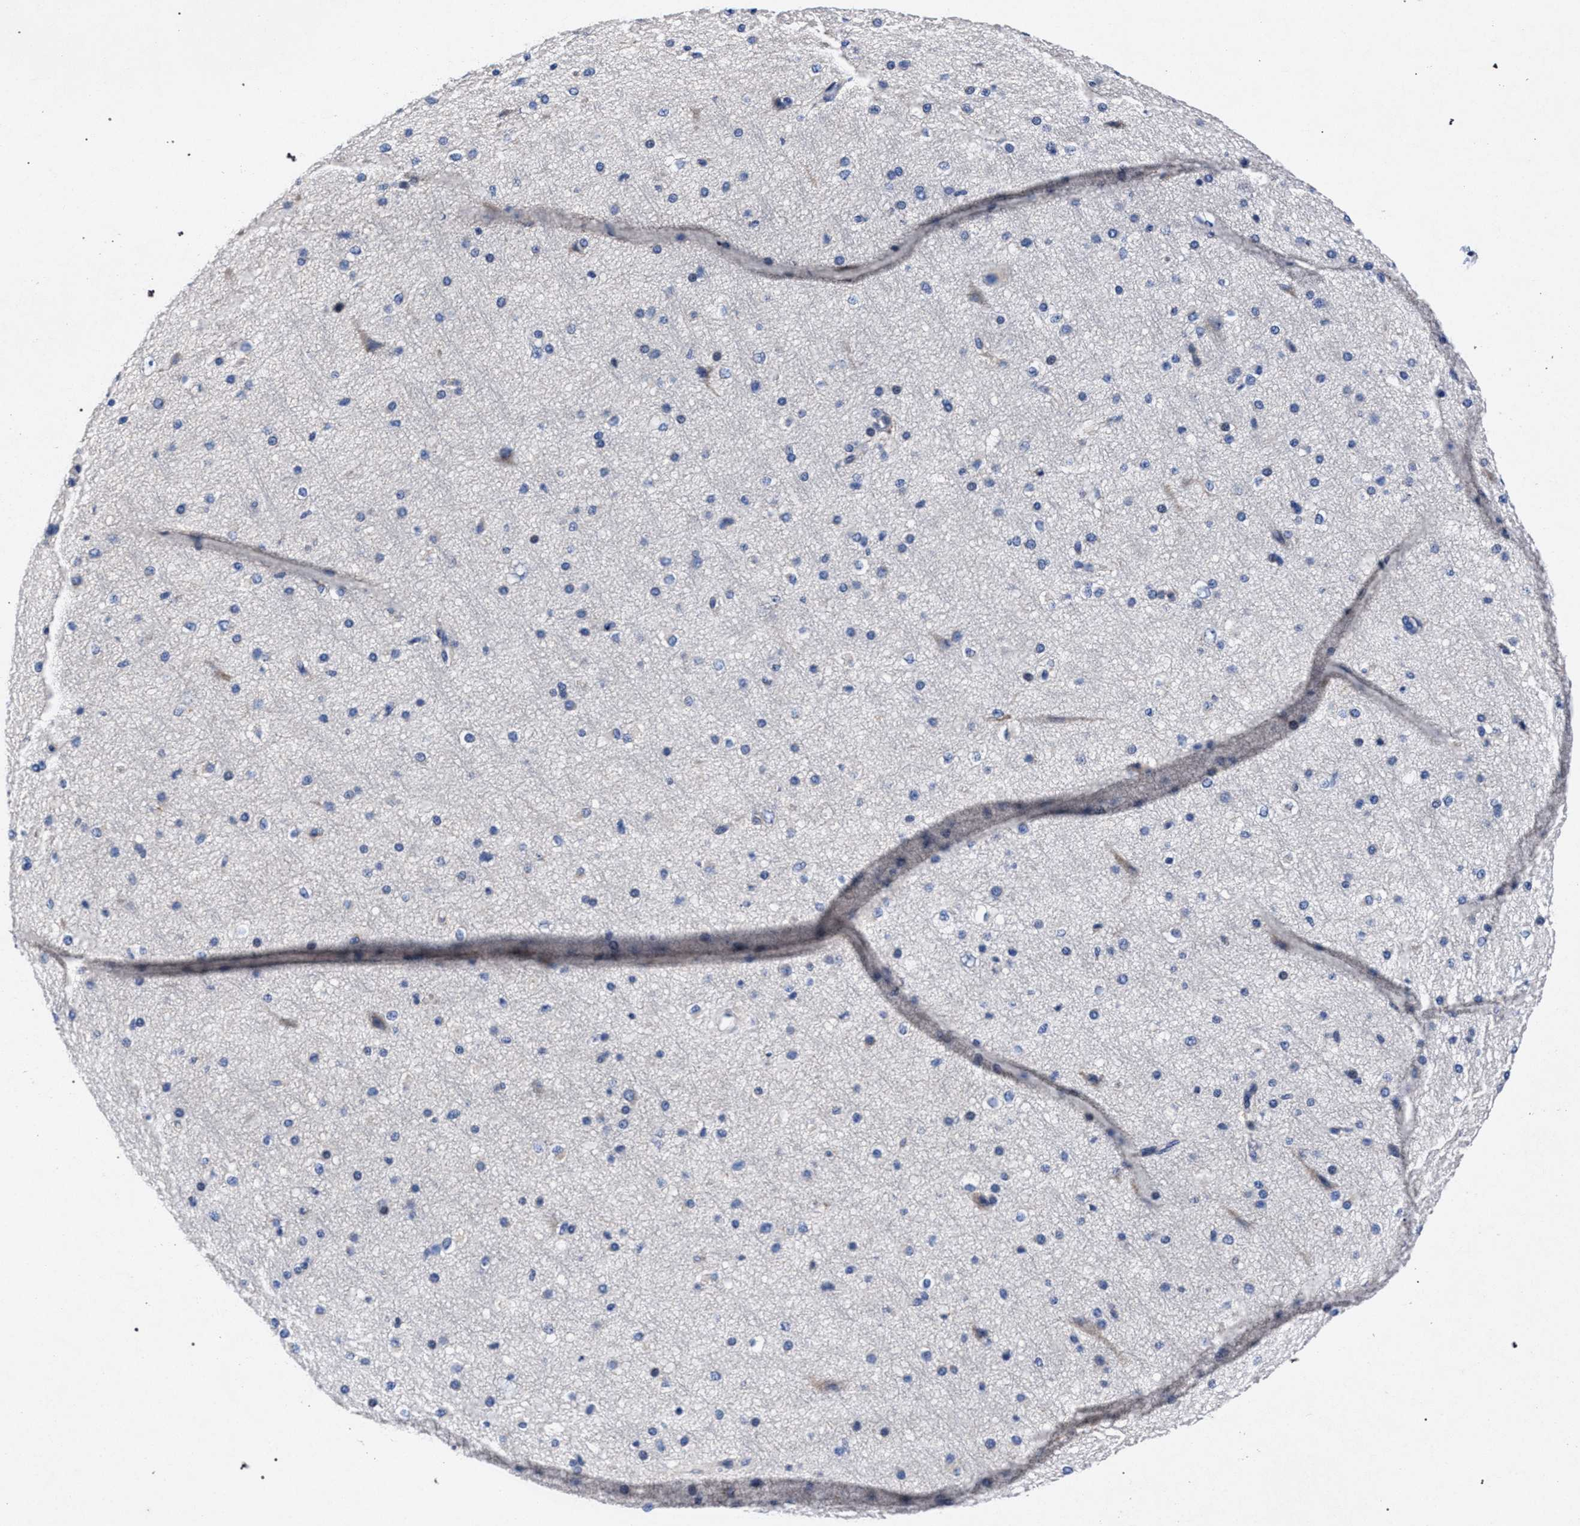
{"staining": {"intensity": "moderate", "quantity": ">75%", "location": "cytoplasmic/membranous"}, "tissue": "cerebral cortex", "cell_type": "Endothelial cells", "image_type": "normal", "snomed": [{"axis": "morphology", "description": "Normal tissue, NOS"}, {"axis": "morphology", "description": "Developmental malformation"}, {"axis": "topography", "description": "Cerebral cortex"}], "caption": "Human cerebral cortex stained for a protein (brown) displays moderate cytoplasmic/membranous positive staining in about >75% of endothelial cells.", "gene": "HSD17B14", "patient": {"sex": "female", "age": 30}}